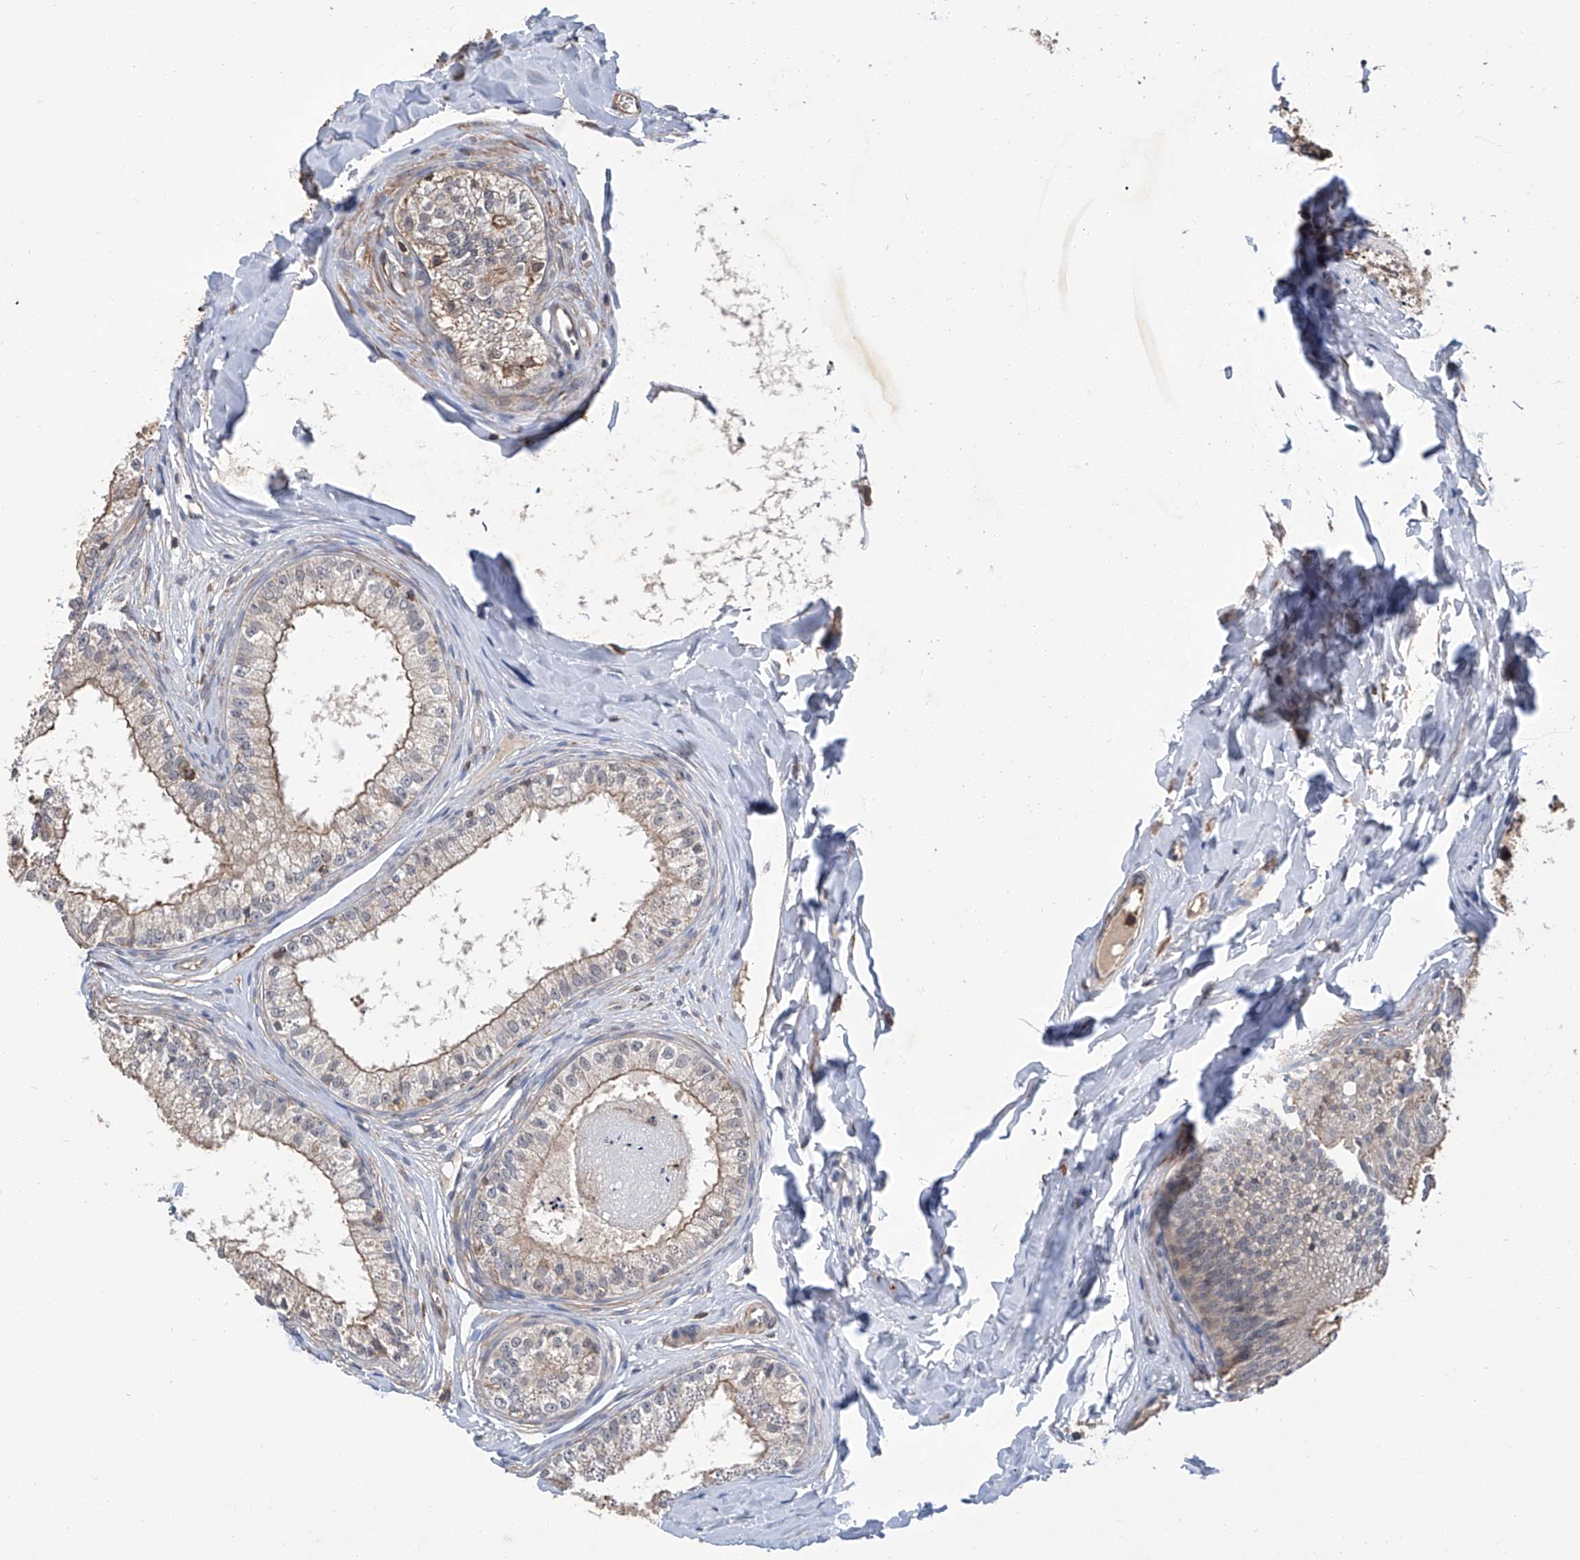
{"staining": {"intensity": "weak", "quantity": "<25%", "location": "cytoplasmic/membranous"}, "tissue": "epididymis", "cell_type": "Glandular cells", "image_type": "normal", "snomed": [{"axis": "morphology", "description": "Normal tissue, NOS"}, {"axis": "topography", "description": "Epididymis"}], "caption": "Unremarkable epididymis was stained to show a protein in brown. There is no significant staining in glandular cells. The staining is performed using DAB (3,3'-diaminobenzidine) brown chromogen with nuclei counter-stained in using hematoxylin.", "gene": "GPT", "patient": {"sex": "male", "age": 29}}